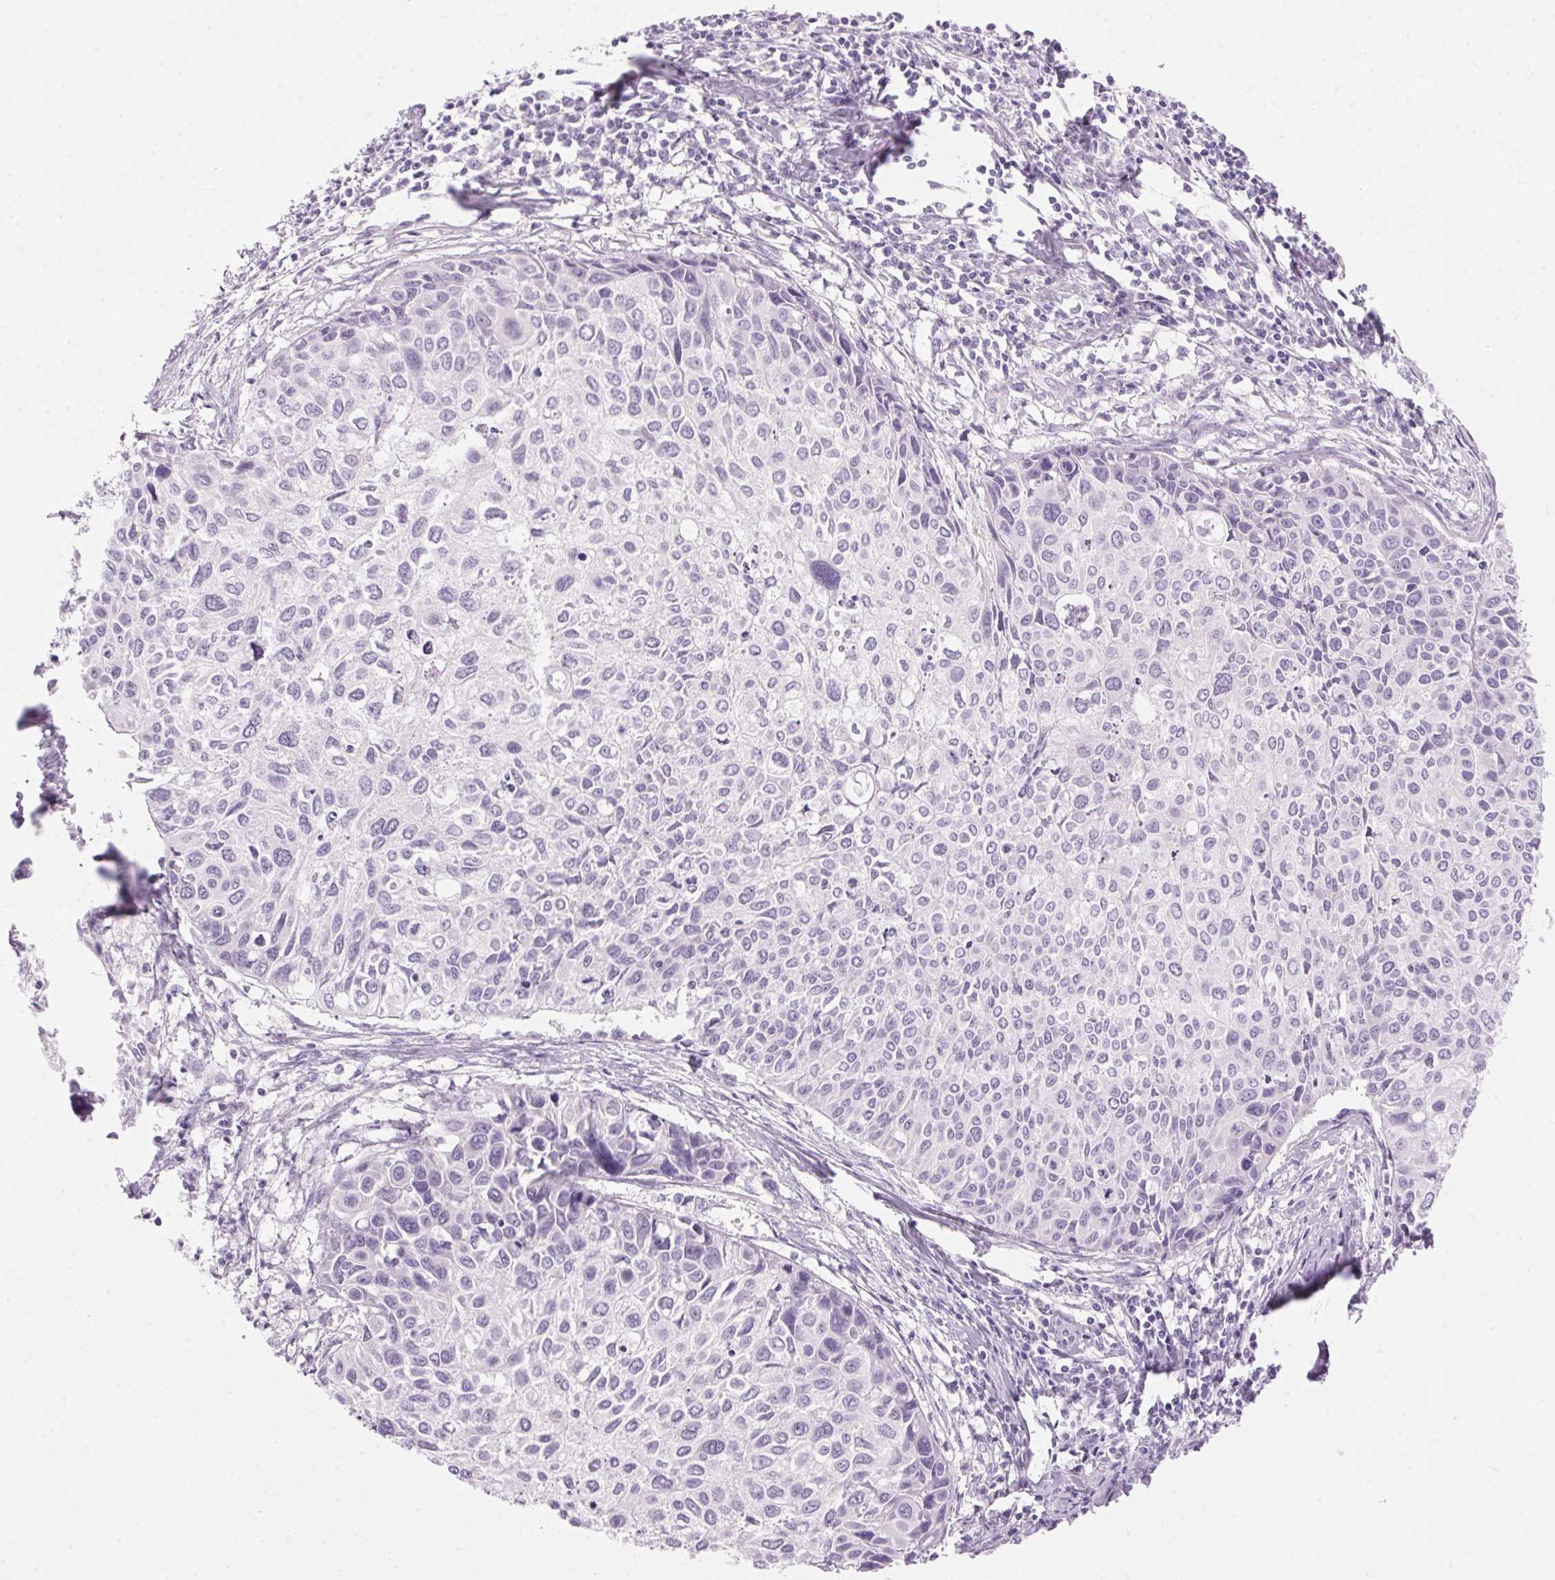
{"staining": {"intensity": "negative", "quantity": "none", "location": "none"}, "tissue": "cervical cancer", "cell_type": "Tumor cells", "image_type": "cancer", "snomed": [{"axis": "morphology", "description": "Squamous cell carcinoma, NOS"}, {"axis": "topography", "description": "Cervix"}], "caption": "Immunohistochemistry histopathology image of neoplastic tissue: human cervical cancer stained with DAB (3,3'-diaminobenzidine) exhibits no significant protein expression in tumor cells.", "gene": "HSD17B2", "patient": {"sex": "female", "age": 50}}